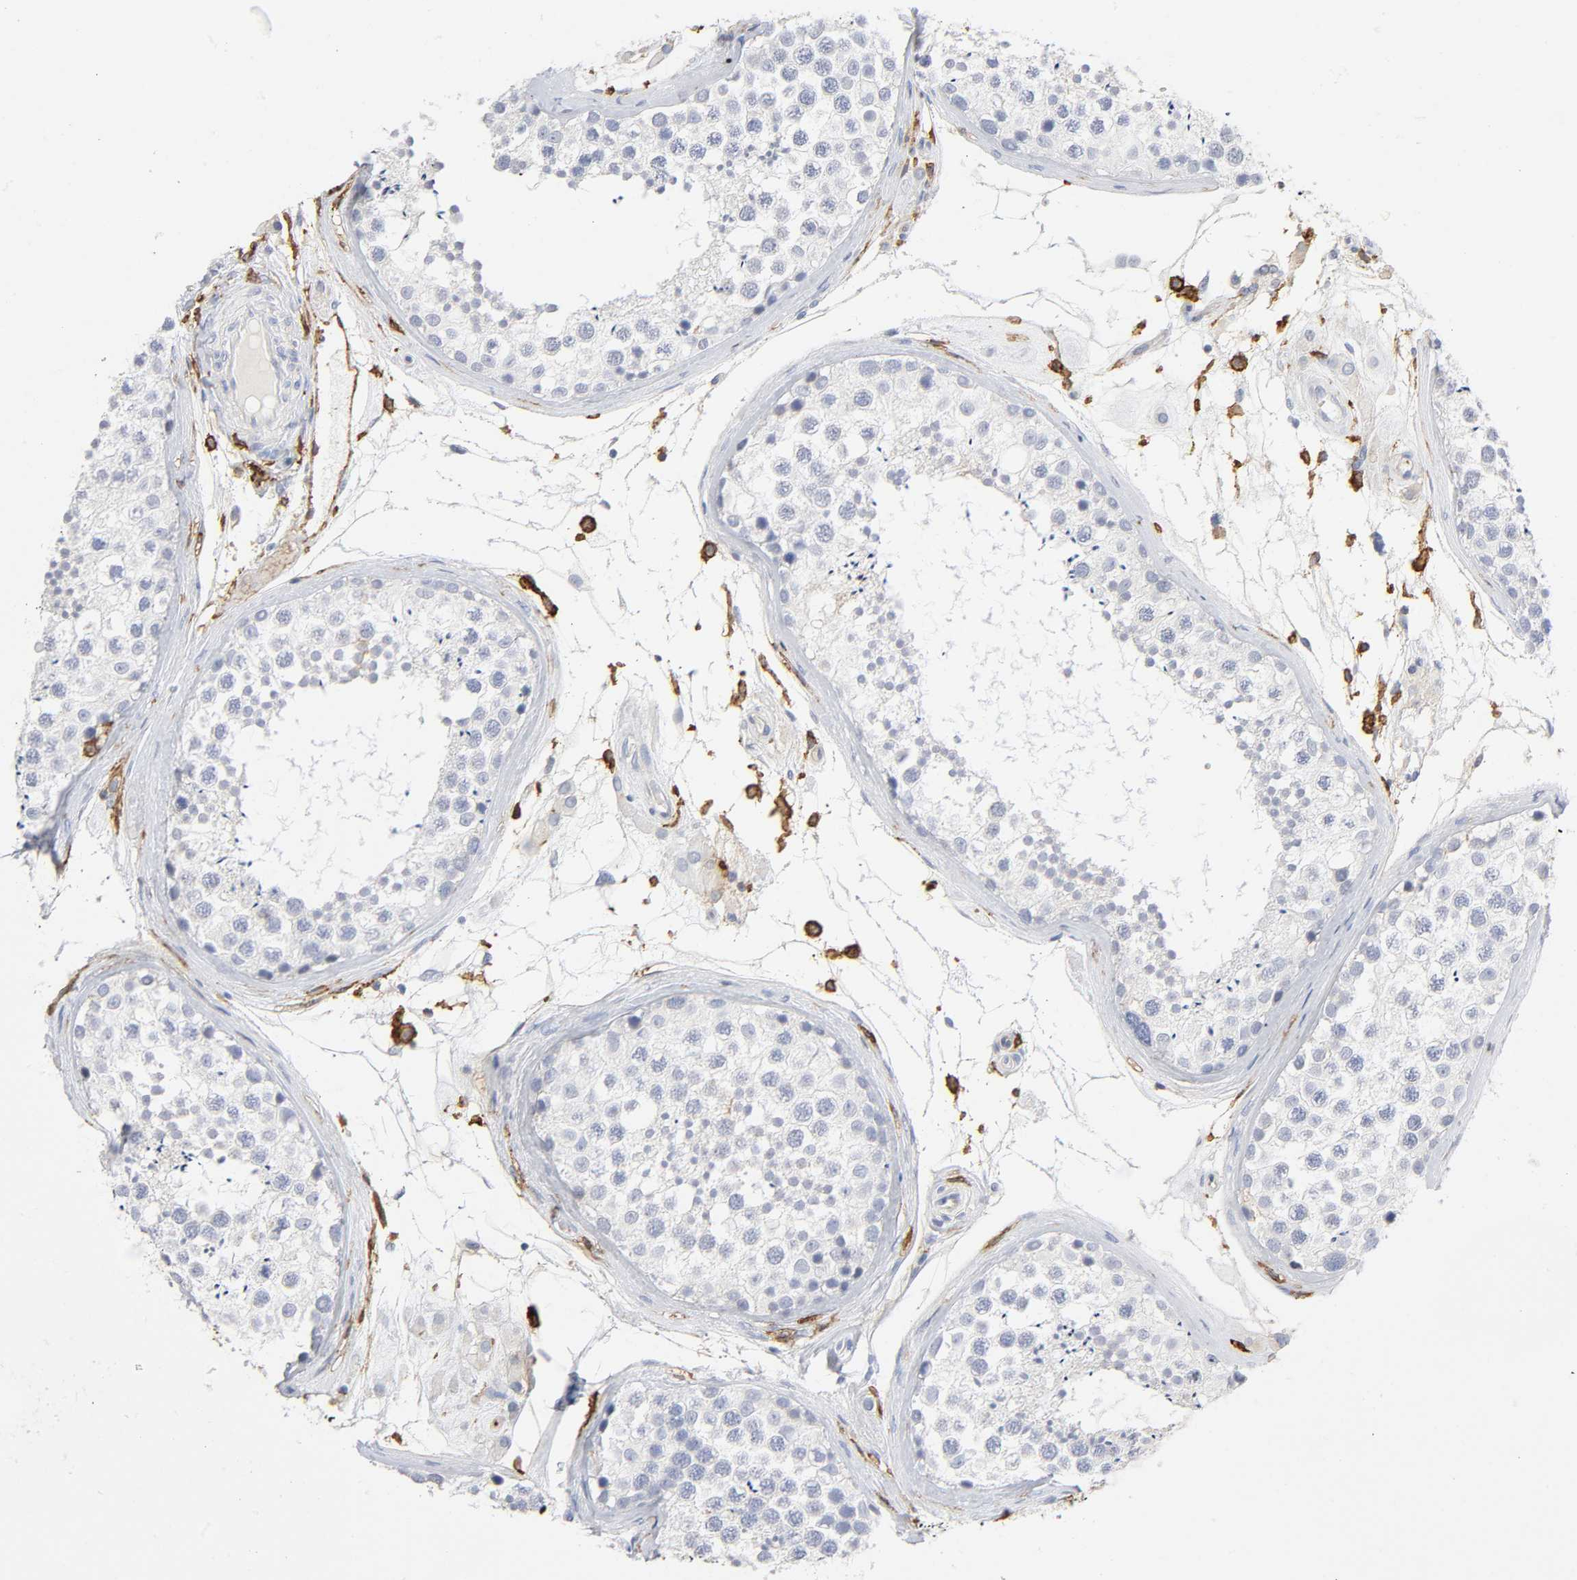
{"staining": {"intensity": "negative", "quantity": "none", "location": "none"}, "tissue": "testis", "cell_type": "Cells in seminiferous ducts", "image_type": "normal", "snomed": [{"axis": "morphology", "description": "Normal tissue, NOS"}, {"axis": "topography", "description": "Testis"}], "caption": "Human testis stained for a protein using immunohistochemistry (IHC) shows no staining in cells in seminiferous ducts.", "gene": "LYN", "patient": {"sex": "male", "age": 46}}